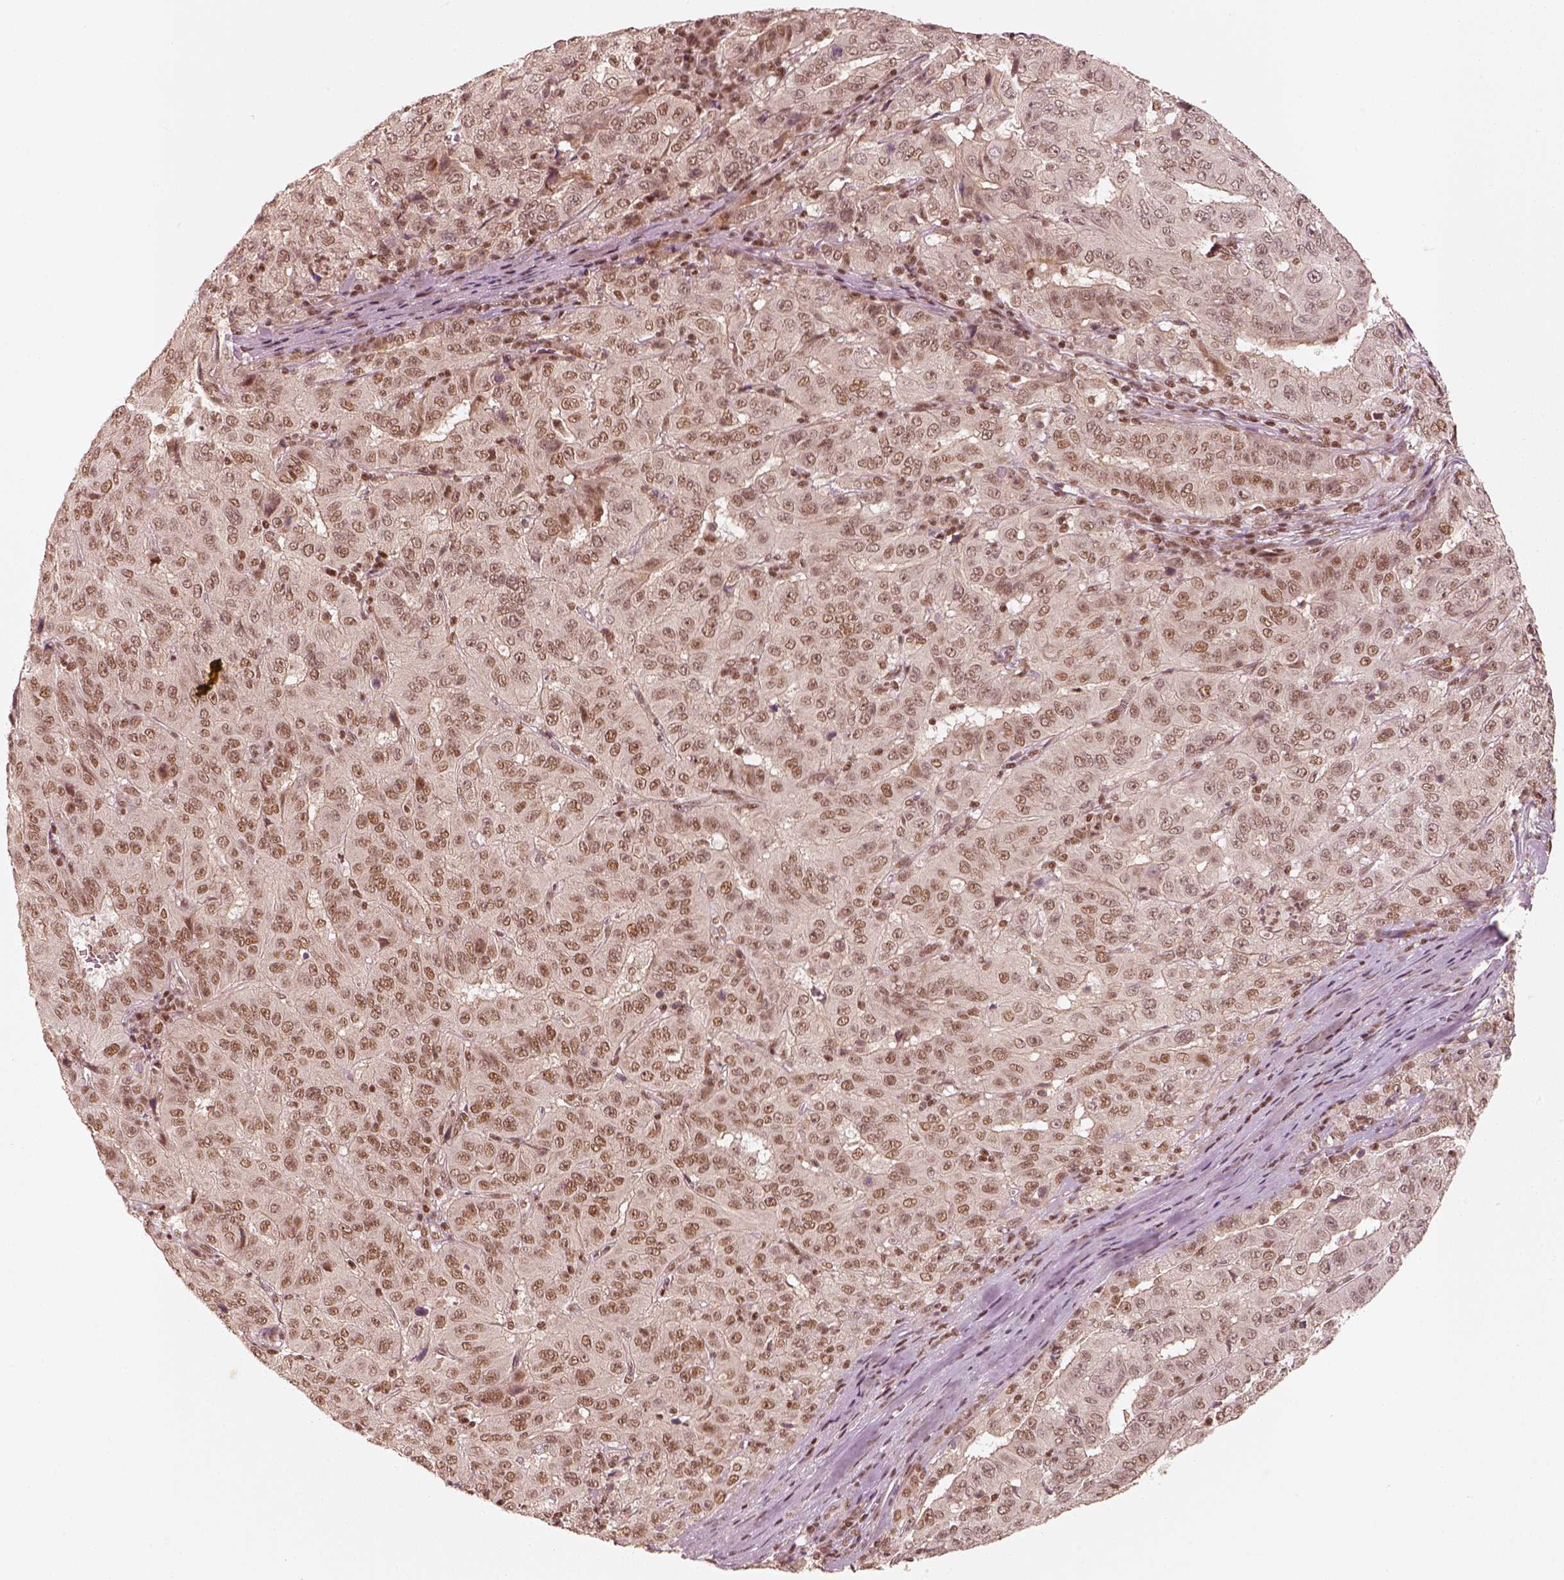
{"staining": {"intensity": "weak", "quantity": ">75%", "location": "nuclear"}, "tissue": "pancreatic cancer", "cell_type": "Tumor cells", "image_type": "cancer", "snomed": [{"axis": "morphology", "description": "Adenocarcinoma, NOS"}, {"axis": "topography", "description": "Pancreas"}], "caption": "A low amount of weak nuclear expression is present in about >75% of tumor cells in pancreatic cancer (adenocarcinoma) tissue.", "gene": "GMEB2", "patient": {"sex": "male", "age": 63}}